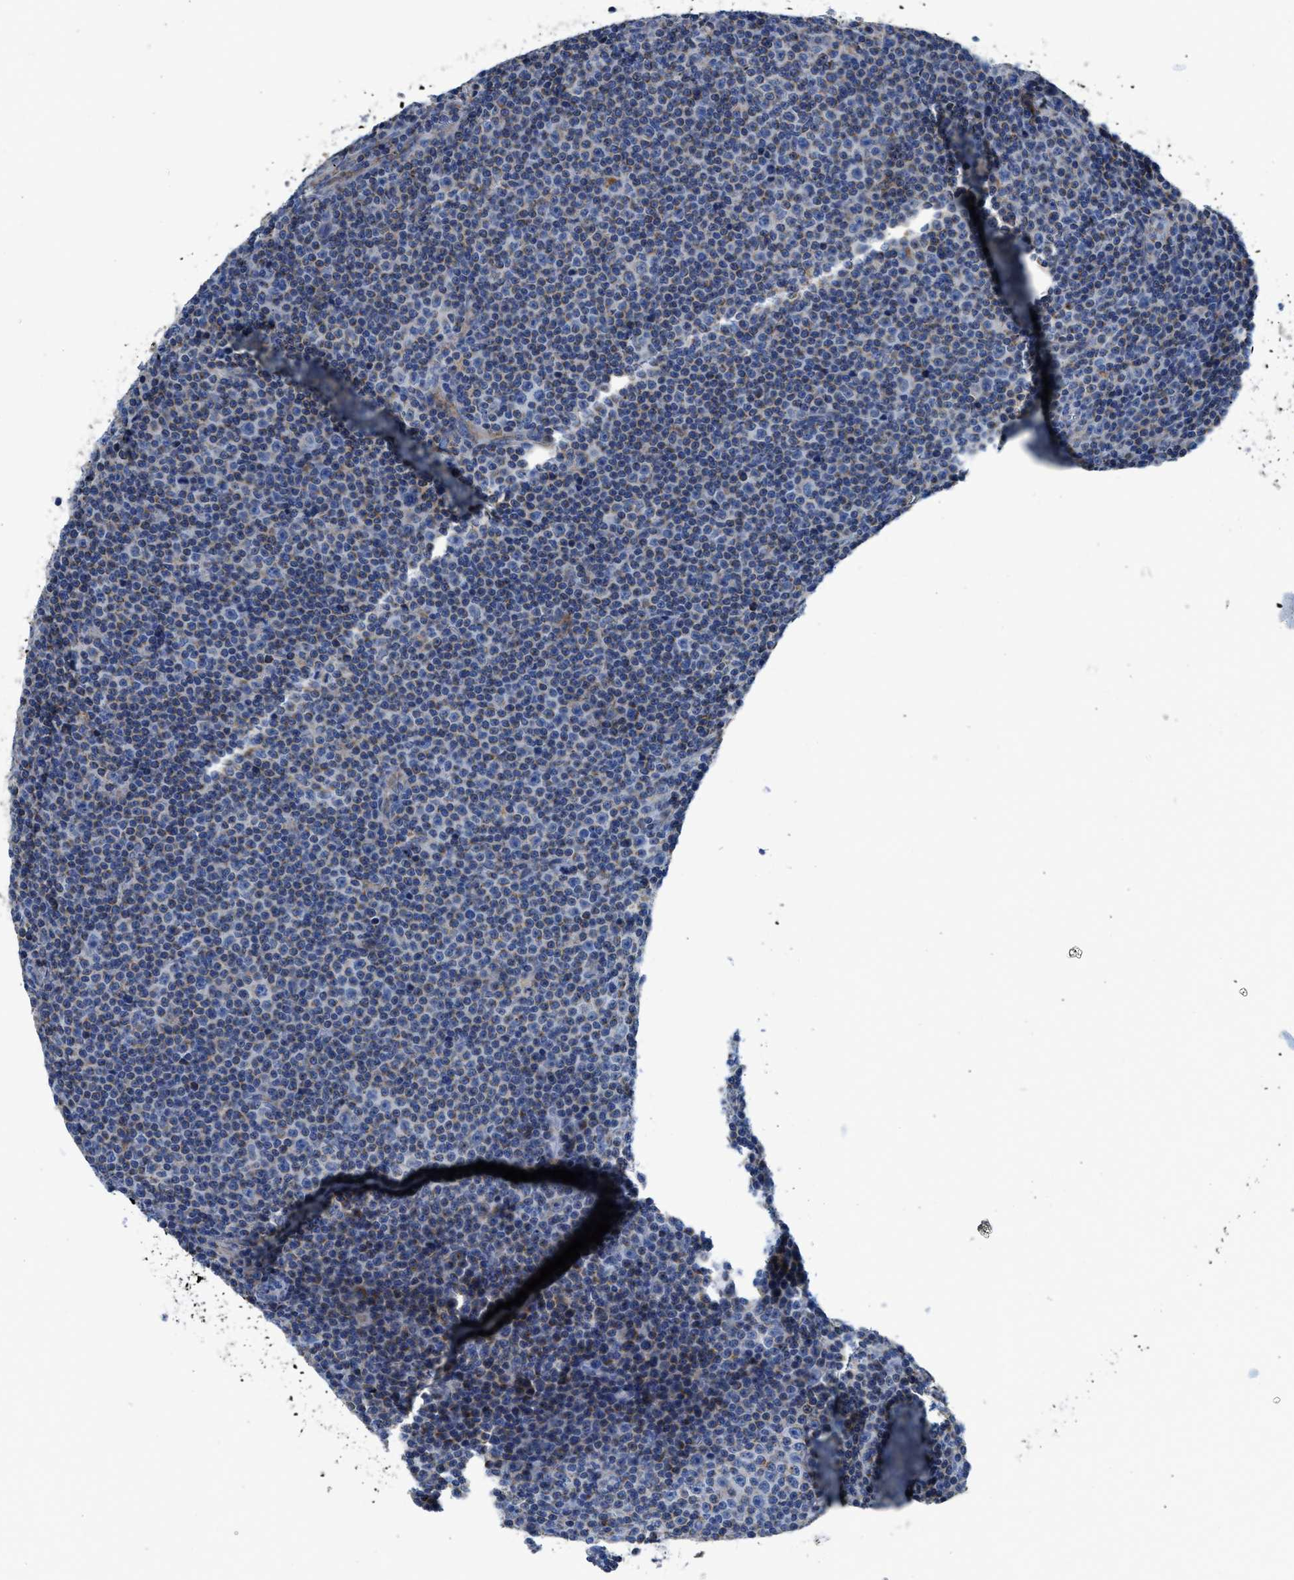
{"staining": {"intensity": "weak", "quantity": "25%-75%", "location": "cytoplasmic/membranous"}, "tissue": "lymphoma", "cell_type": "Tumor cells", "image_type": "cancer", "snomed": [{"axis": "morphology", "description": "Malignant lymphoma, non-Hodgkin's type, Low grade"}, {"axis": "topography", "description": "Lymph node"}], "caption": "Immunohistochemical staining of human malignant lymphoma, non-Hodgkin's type (low-grade) displays low levels of weak cytoplasmic/membranous protein staining in about 25%-75% of tumor cells. Using DAB (3,3'-diaminobenzidine) (brown) and hematoxylin (blue) stains, captured at high magnification using brightfield microscopy.", "gene": "SLC25A13", "patient": {"sex": "female", "age": 67}}